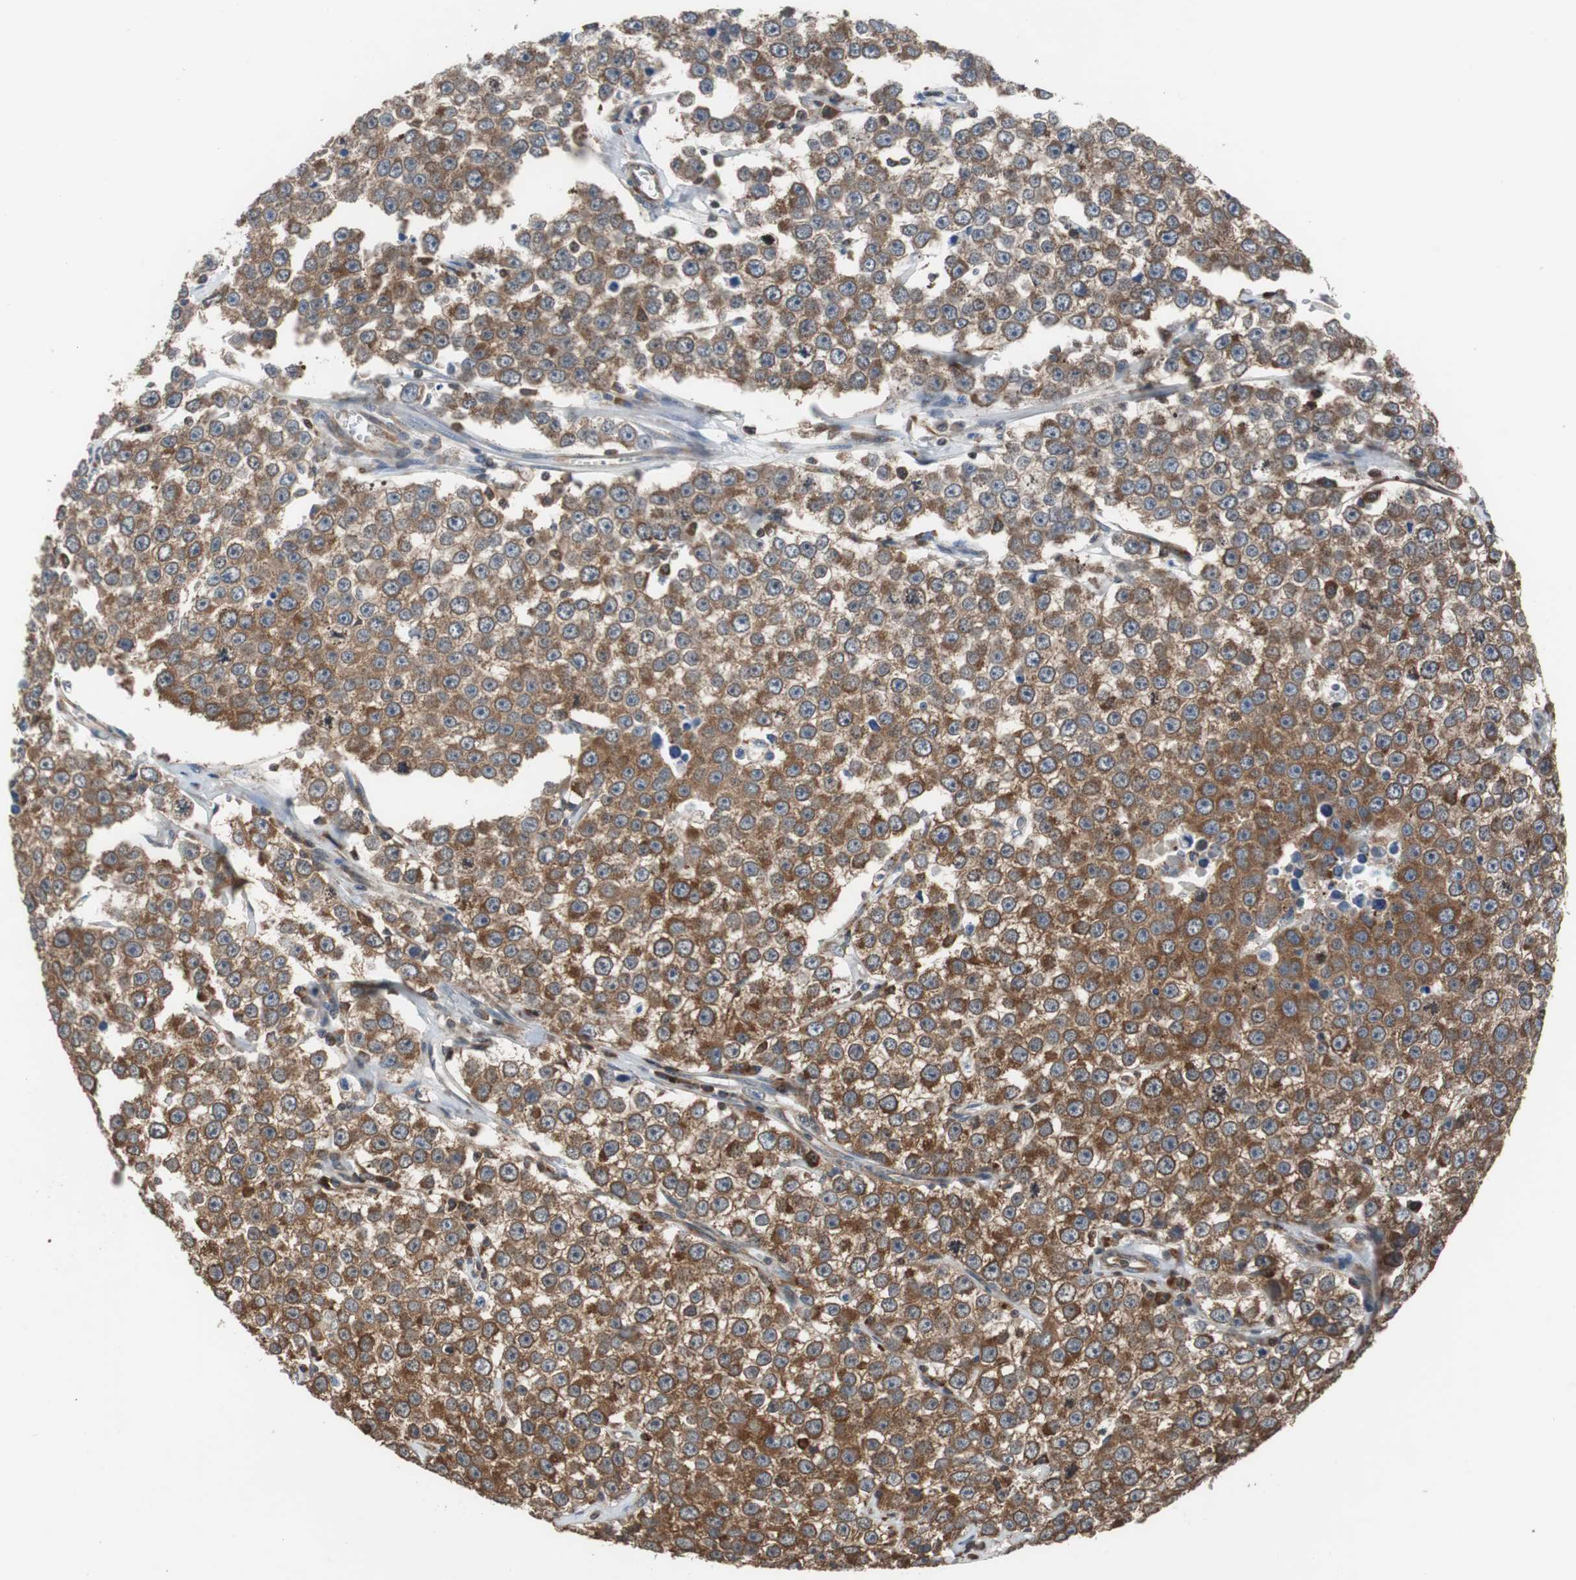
{"staining": {"intensity": "strong", "quantity": ">75%", "location": "cytoplasmic/membranous"}, "tissue": "testis cancer", "cell_type": "Tumor cells", "image_type": "cancer", "snomed": [{"axis": "morphology", "description": "Seminoma, NOS"}, {"axis": "morphology", "description": "Carcinoma, Embryonal, NOS"}, {"axis": "topography", "description": "Testis"}], "caption": "There is high levels of strong cytoplasmic/membranous positivity in tumor cells of testis cancer, as demonstrated by immunohistochemical staining (brown color).", "gene": "USP10", "patient": {"sex": "male", "age": 52}}